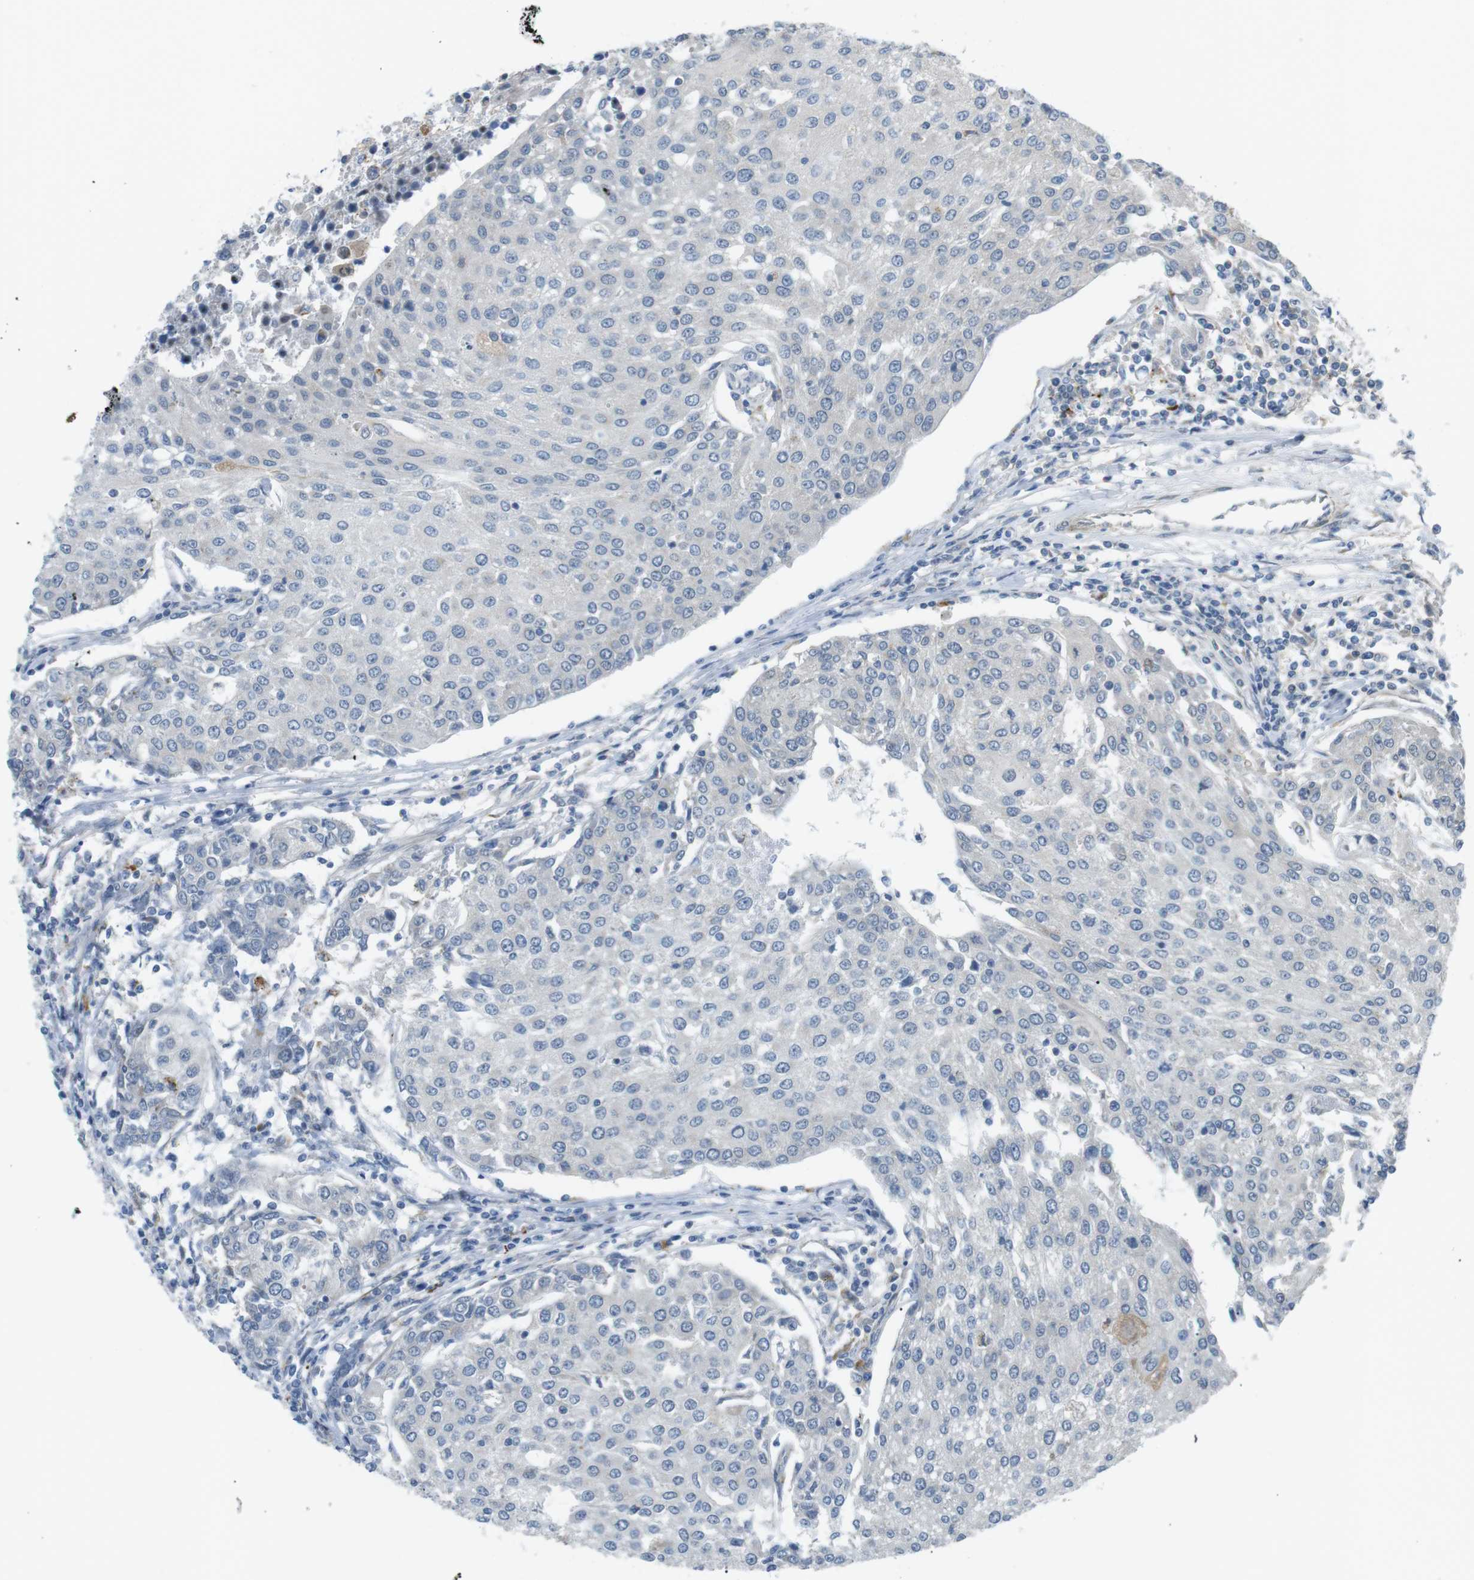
{"staining": {"intensity": "negative", "quantity": "none", "location": "none"}, "tissue": "urothelial cancer", "cell_type": "Tumor cells", "image_type": "cancer", "snomed": [{"axis": "morphology", "description": "Urothelial carcinoma, High grade"}, {"axis": "topography", "description": "Urinary bladder"}], "caption": "The image shows no staining of tumor cells in high-grade urothelial carcinoma. Brightfield microscopy of IHC stained with DAB (brown) and hematoxylin (blue), captured at high magnification.", "gene": "KANK2", "patient": {"sex": "female", "age": 85}}